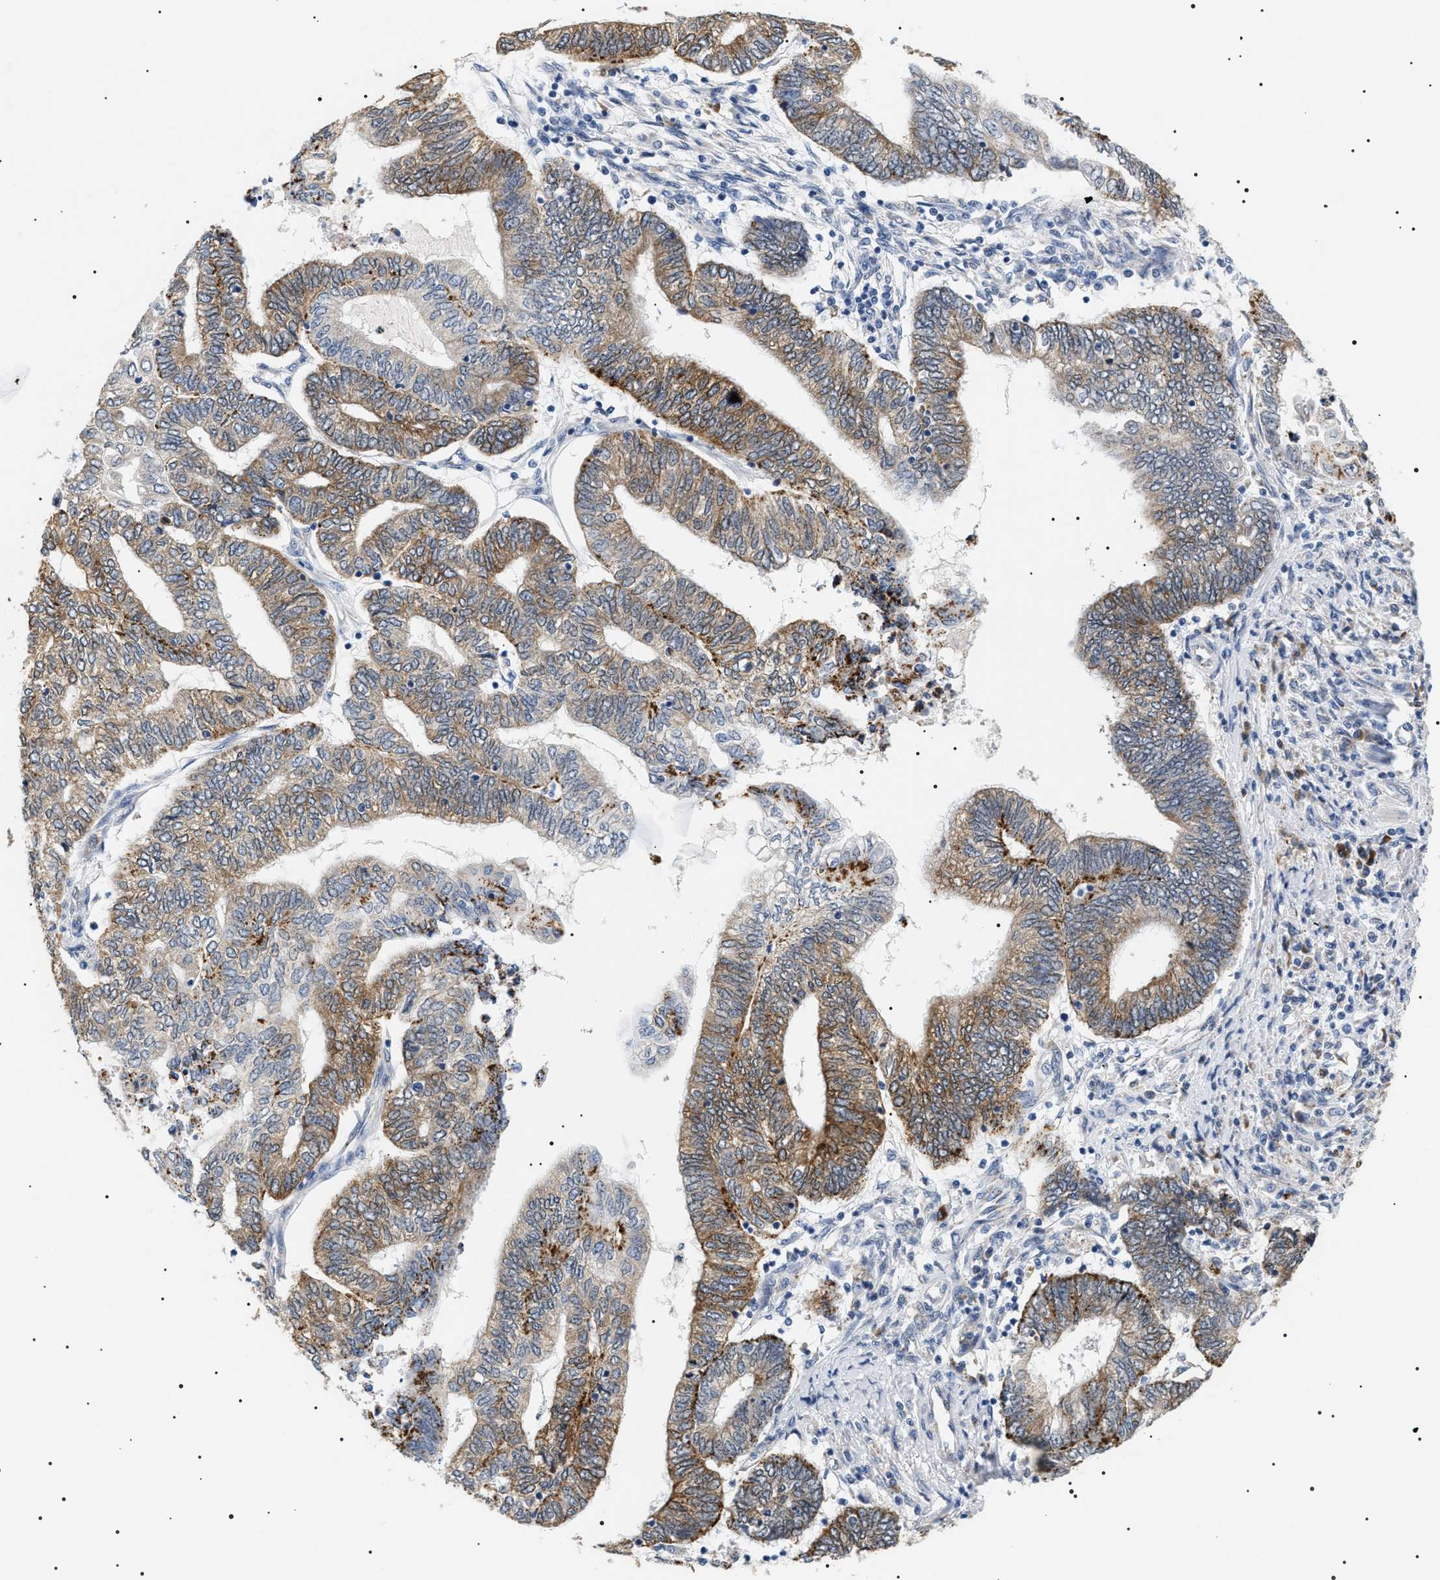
{"staining": {"intensity": "moderate", "quantity": ">75%", "location": "cytoplasmic/membranous"}, "tissue": "endometrial cancer", "cell_type": "Tumor cells", "image_type": "cancer", "snomed": [{"axis": "morphology", "description": "Adenocarcinoma, NOS"}, {"axis": "topography", "description": "Uterus"}, {"axis": "topography", "description": "Endometrium"}], "caption": "Tumor cells exhibit moderate cytoplasmic/membranous expression in about >75% of cells in endometrial cancer. The protein is shown in brown color, while the nuclei are stained blue.", "gene": "HSD17B11", "patient": {"sex": "female", "age": 70}}